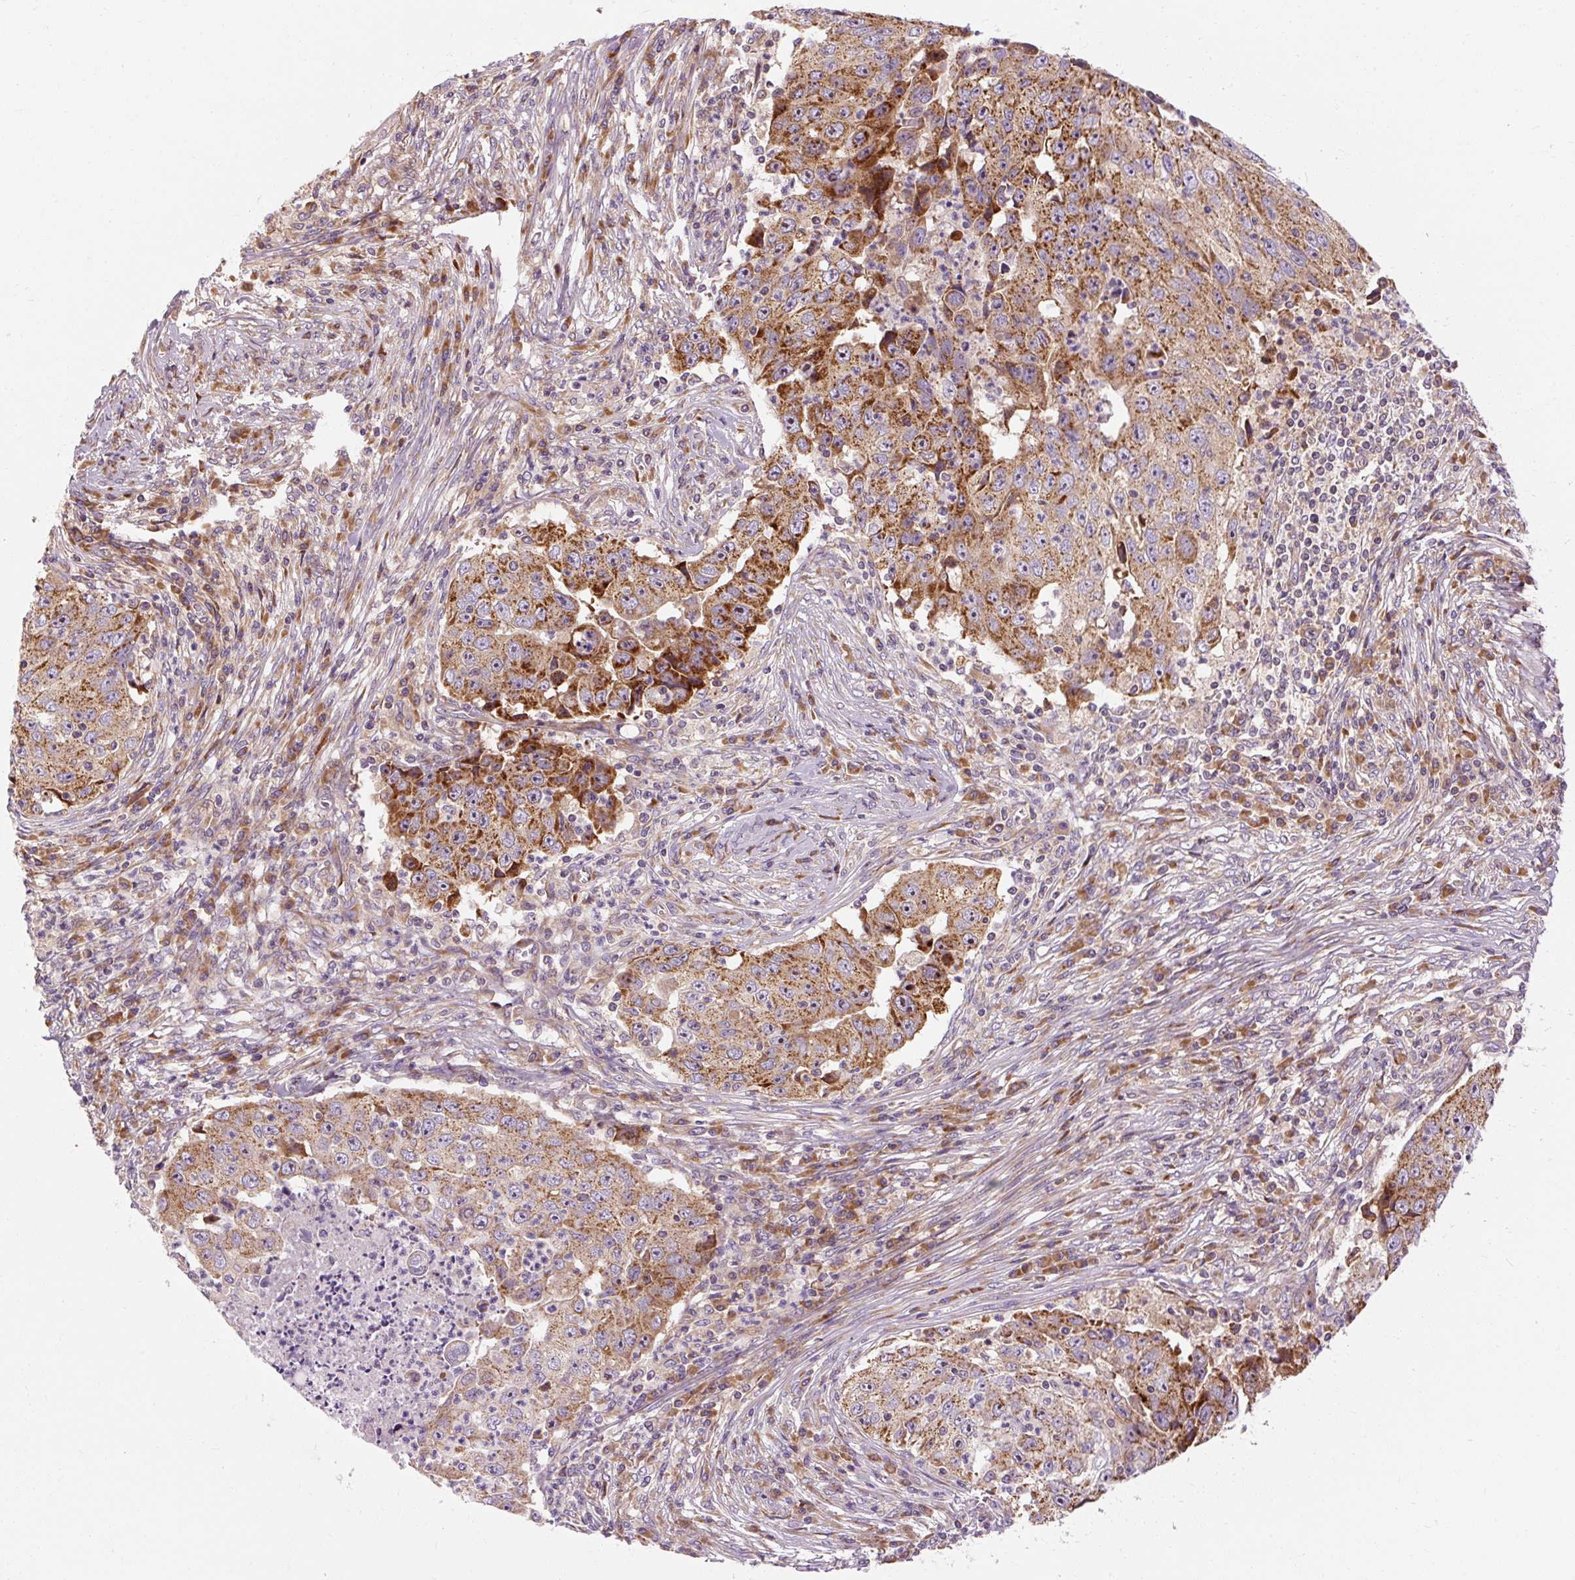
{"staining": {"intensity": "moderate", "quantity": ">75%", "location": "cytoplasmic/membranous"}, "tissue": "lung cancer", "cell_type": "Tumor cells", "image_type": "cancer", "snomed": [{"axis": "morphology", "description": "Squamous cell carcinoma, NOS"}, {"axis": "topography", "description": "Lung"}], "caption": "Lung cancer (squamous cell carcinoma) was stained to show a protein in brown. There is medium levels of moderate cytoplasmic/membranous expression in about >75% of tumor cells. The protein of interest is shown in brown color, while the nuclei are stained blue.", "gene": "PRSS48", "patient": {"sex": "male", "age": 64}}